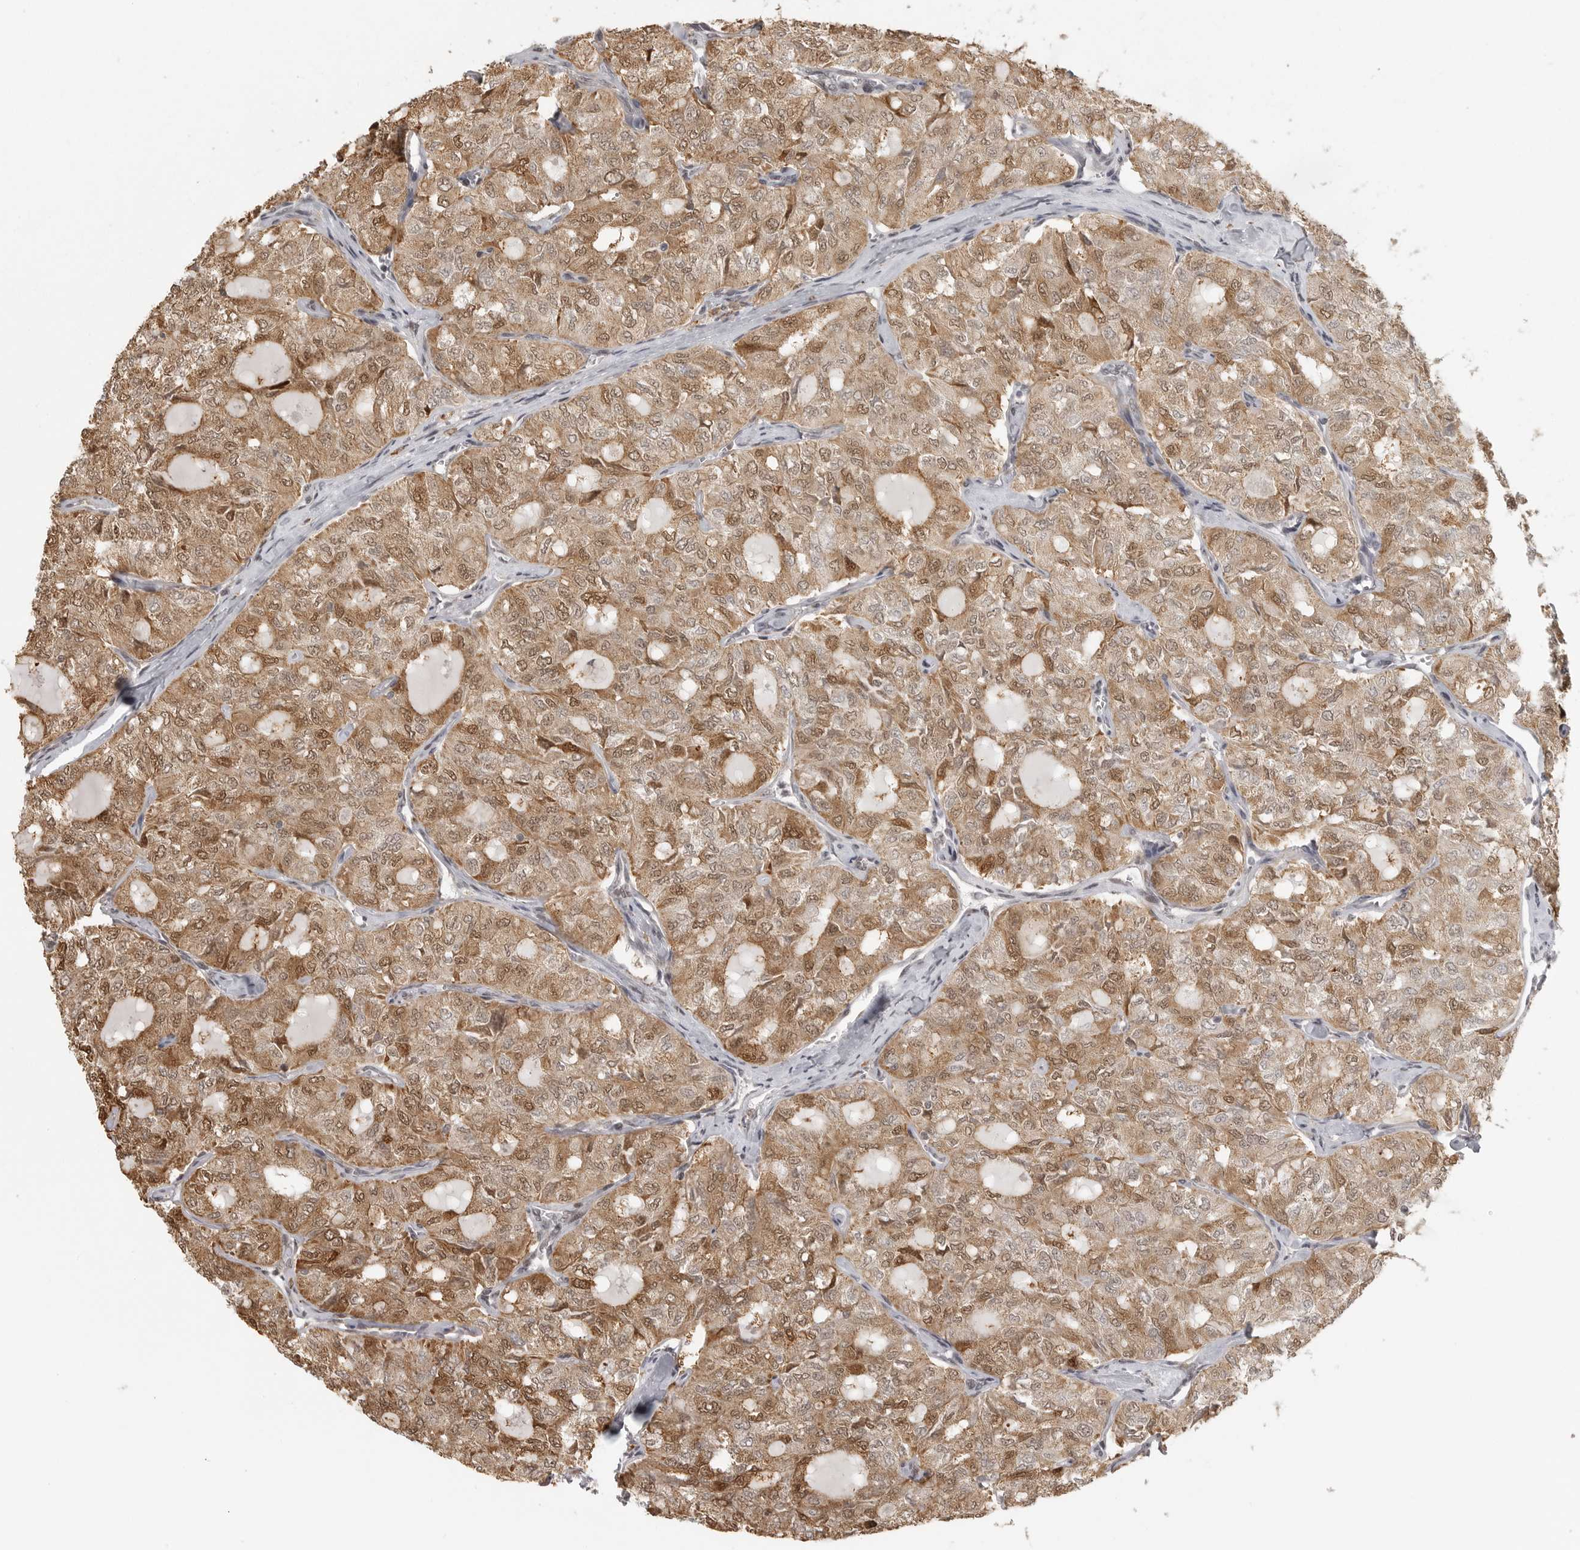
{"staining": {"intensity": "moderate", "quantity": ">75%", "location": "cytoplasmic/membranous,nuclear"}, "tissue": "thyroid cancer", "cell_type": "Tumor cells", "image_type": "cancer", "snomed": [{"axis": "morphology", "description": "Follicular adenoma carcinoma, NOS"}, {"axis": "topography", "description": "Thyroid gland"}], "caption": "Human thyroid cancer (follicular adenoma carcinoma) stained for a protein (brown) demonstrates moderate cytoplasmic/membranous and nuclear positive staining in about >75% of tumor cells.", "gene": "ISG20L2", "patient": {"sex": "male", "age": 75}}